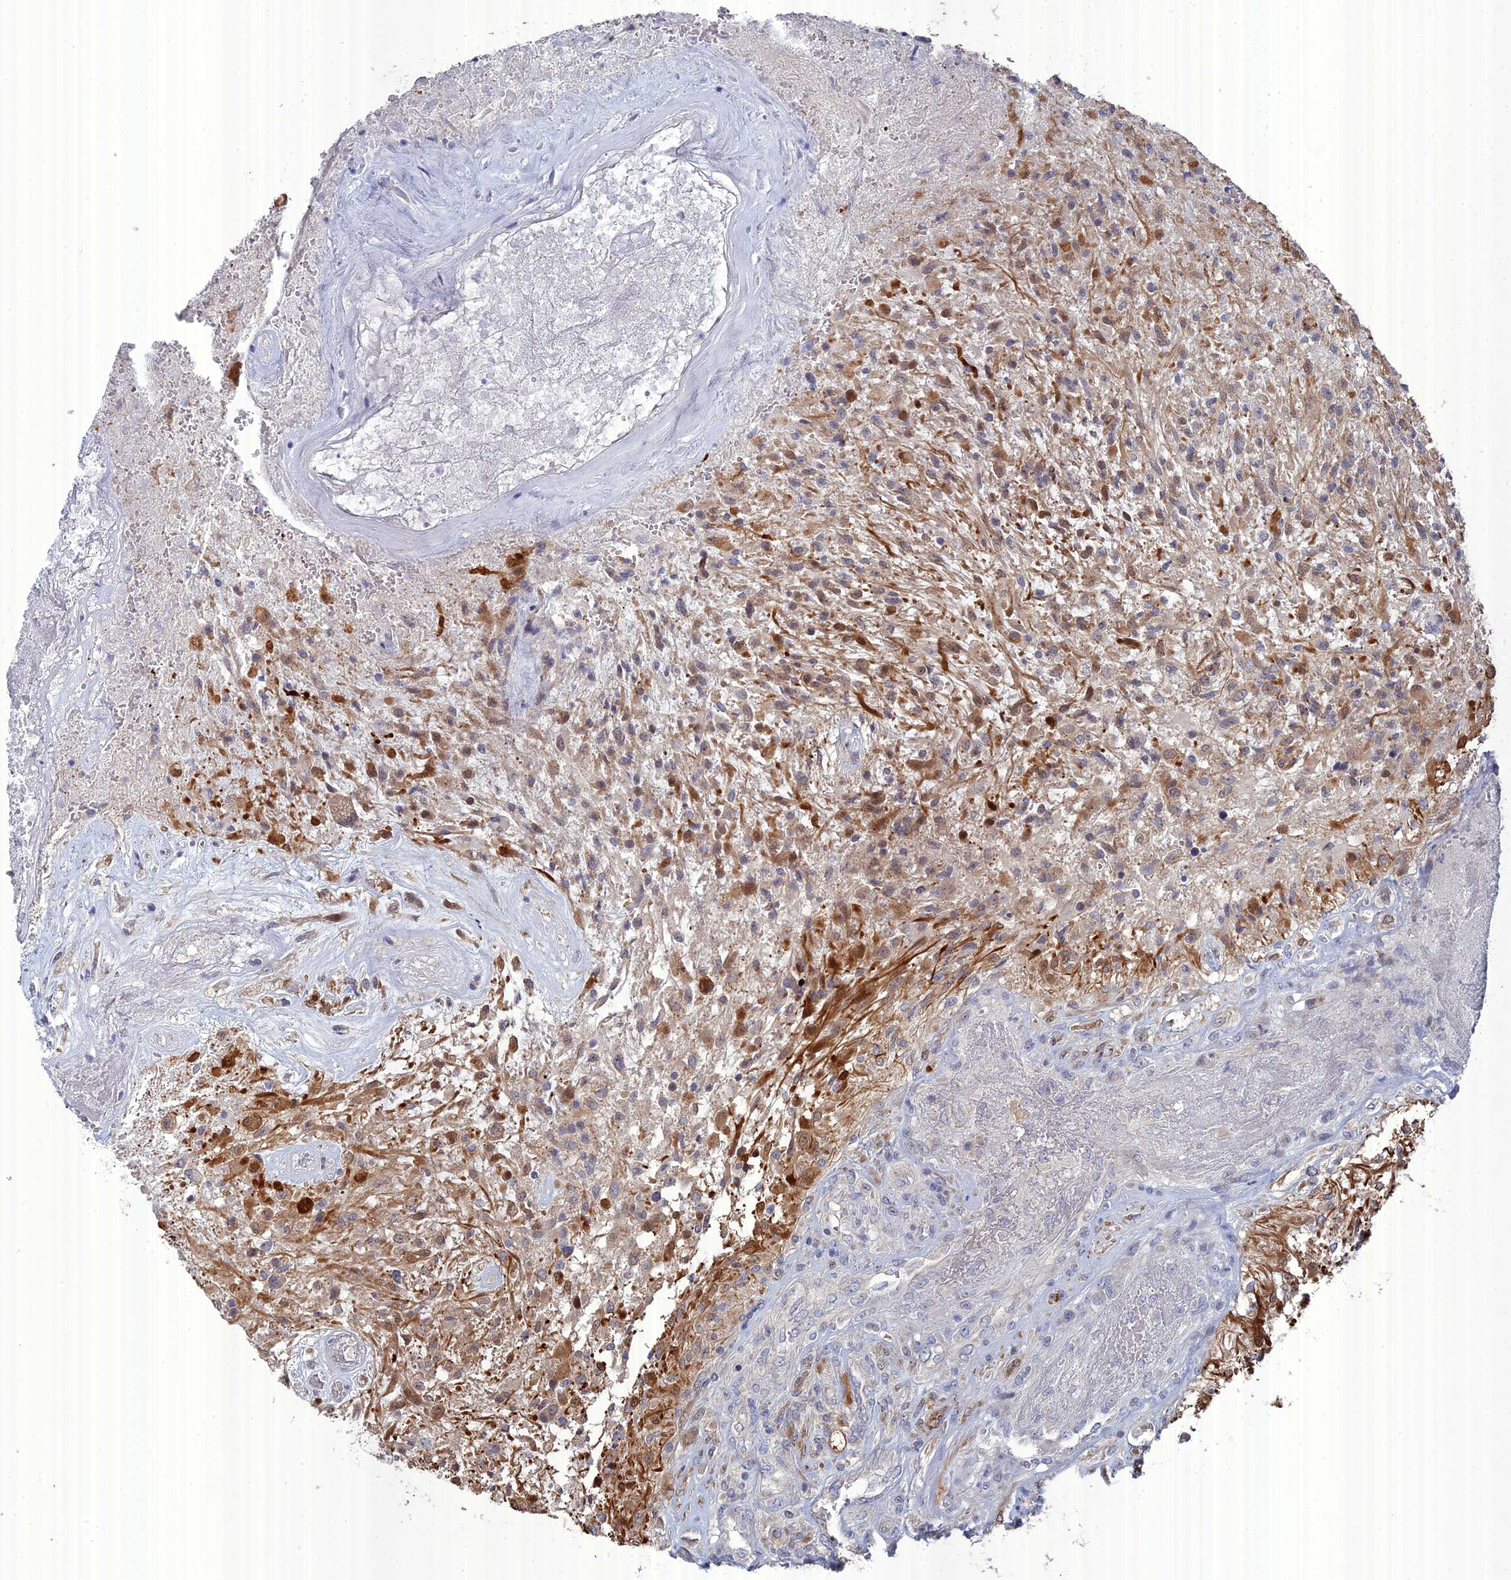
{"staining": {"intensity": "weak", "quantity": "<25%", "location": "cytoplasmic/membranous"}, "tissue": "glioma", "cell_type": "Tumor cells", "image_type": "cancer", "snomed": [{"axis": "morphology", "description": "Glioma, malignant, High grade"}, {"axis": "topography", "description": "Brain"}], "caption": "Immunohistochemistry (IHC) micrograph of human malignant glioma (high-grade) stained for a protein (brown), which reveals no expression in tumor cells. (DAB IHC, high magnification).", "gene": "TMEM161A", "patient": {"sex": "male", "age": 56}}